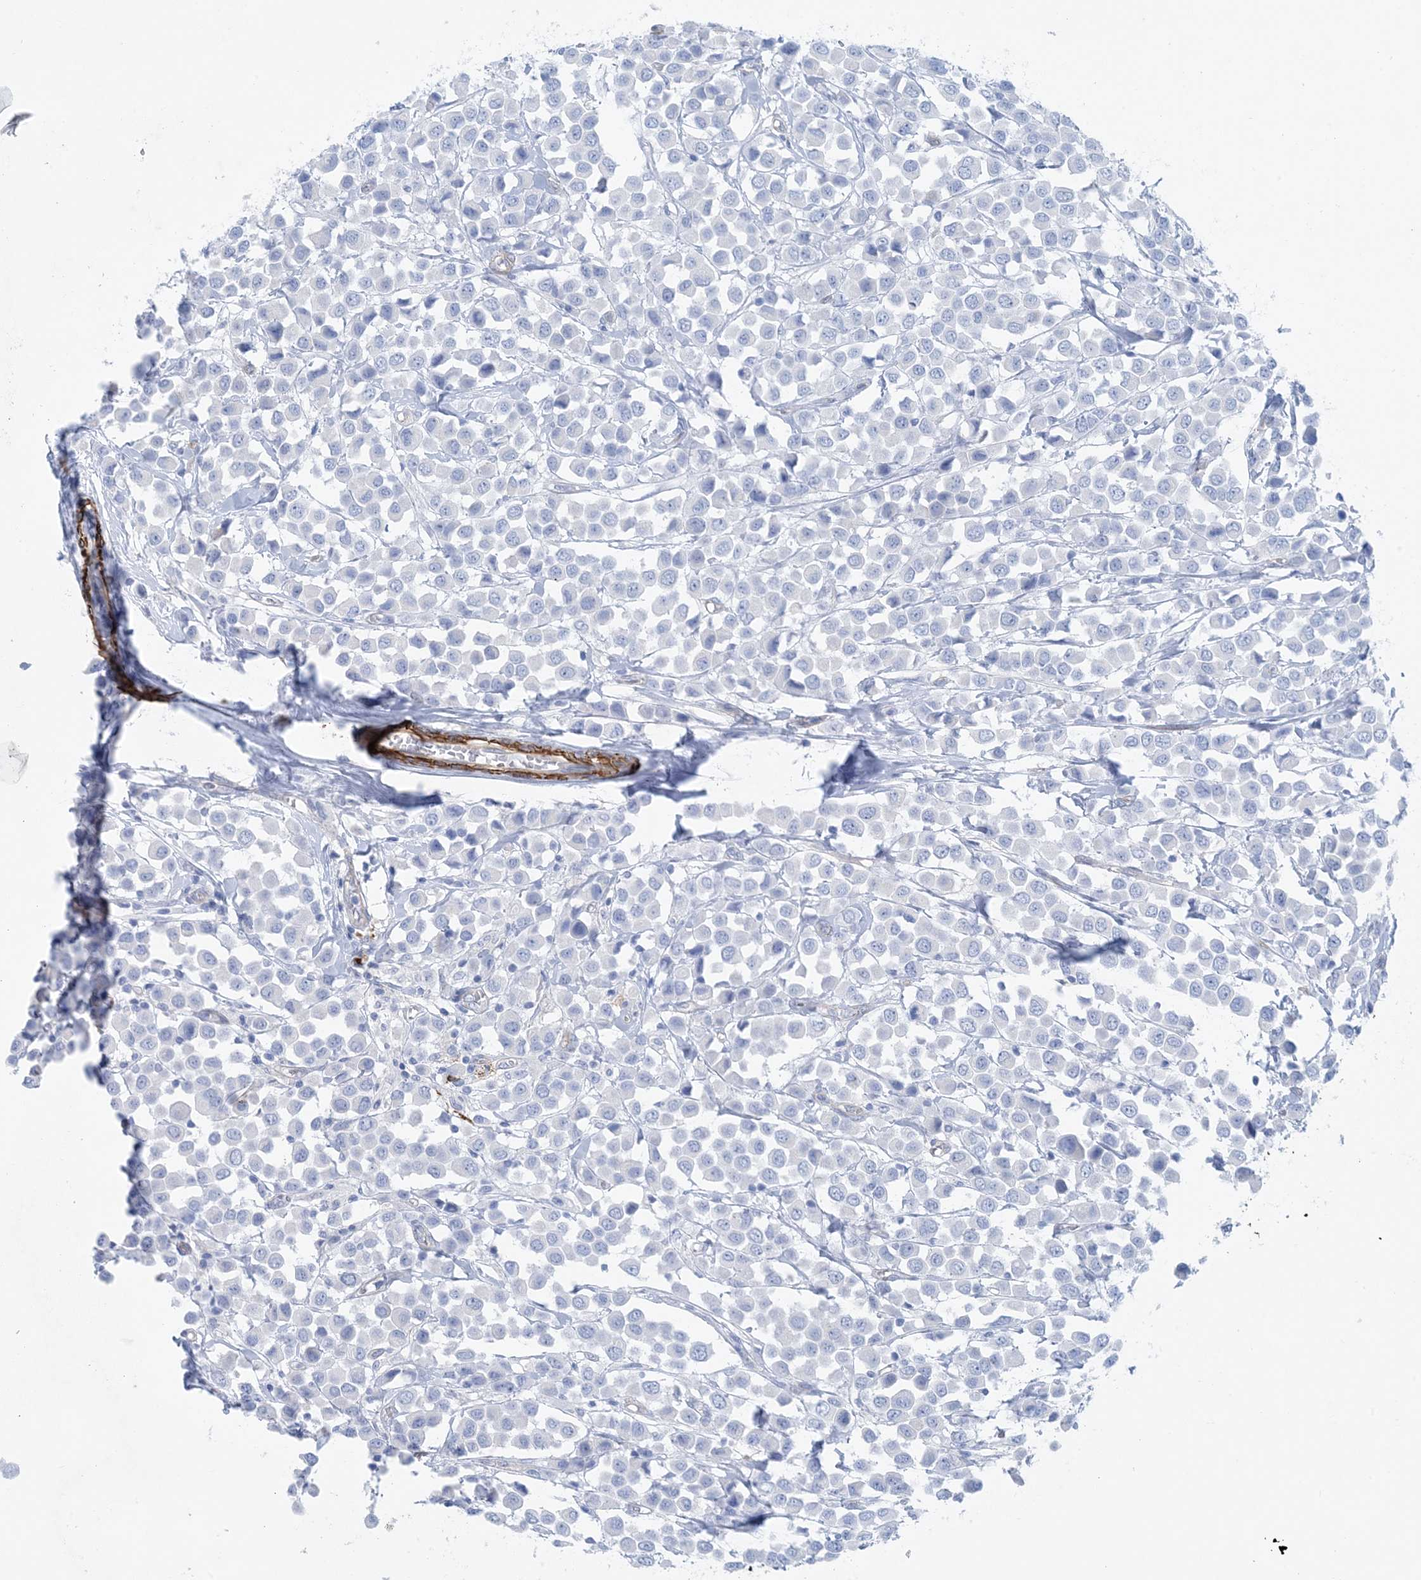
{"staining": {"intensity": "negative", "quantity": "none", "location": "none"}, "tissue": "breast cancer", "cell_type": "Tumor cells", "image_type": "cancer", "snomed": [{"axis": "morphology", "description": "Duct carcinoma"}, {"axis": "topography", "description": "Breast"}], "caption": "Tumor cells show no significant protein positivity in breast cancer (invasive ductal carcinoma).", "gene": "SHANK1", "patient": {"sex": "female", "age": 61}}